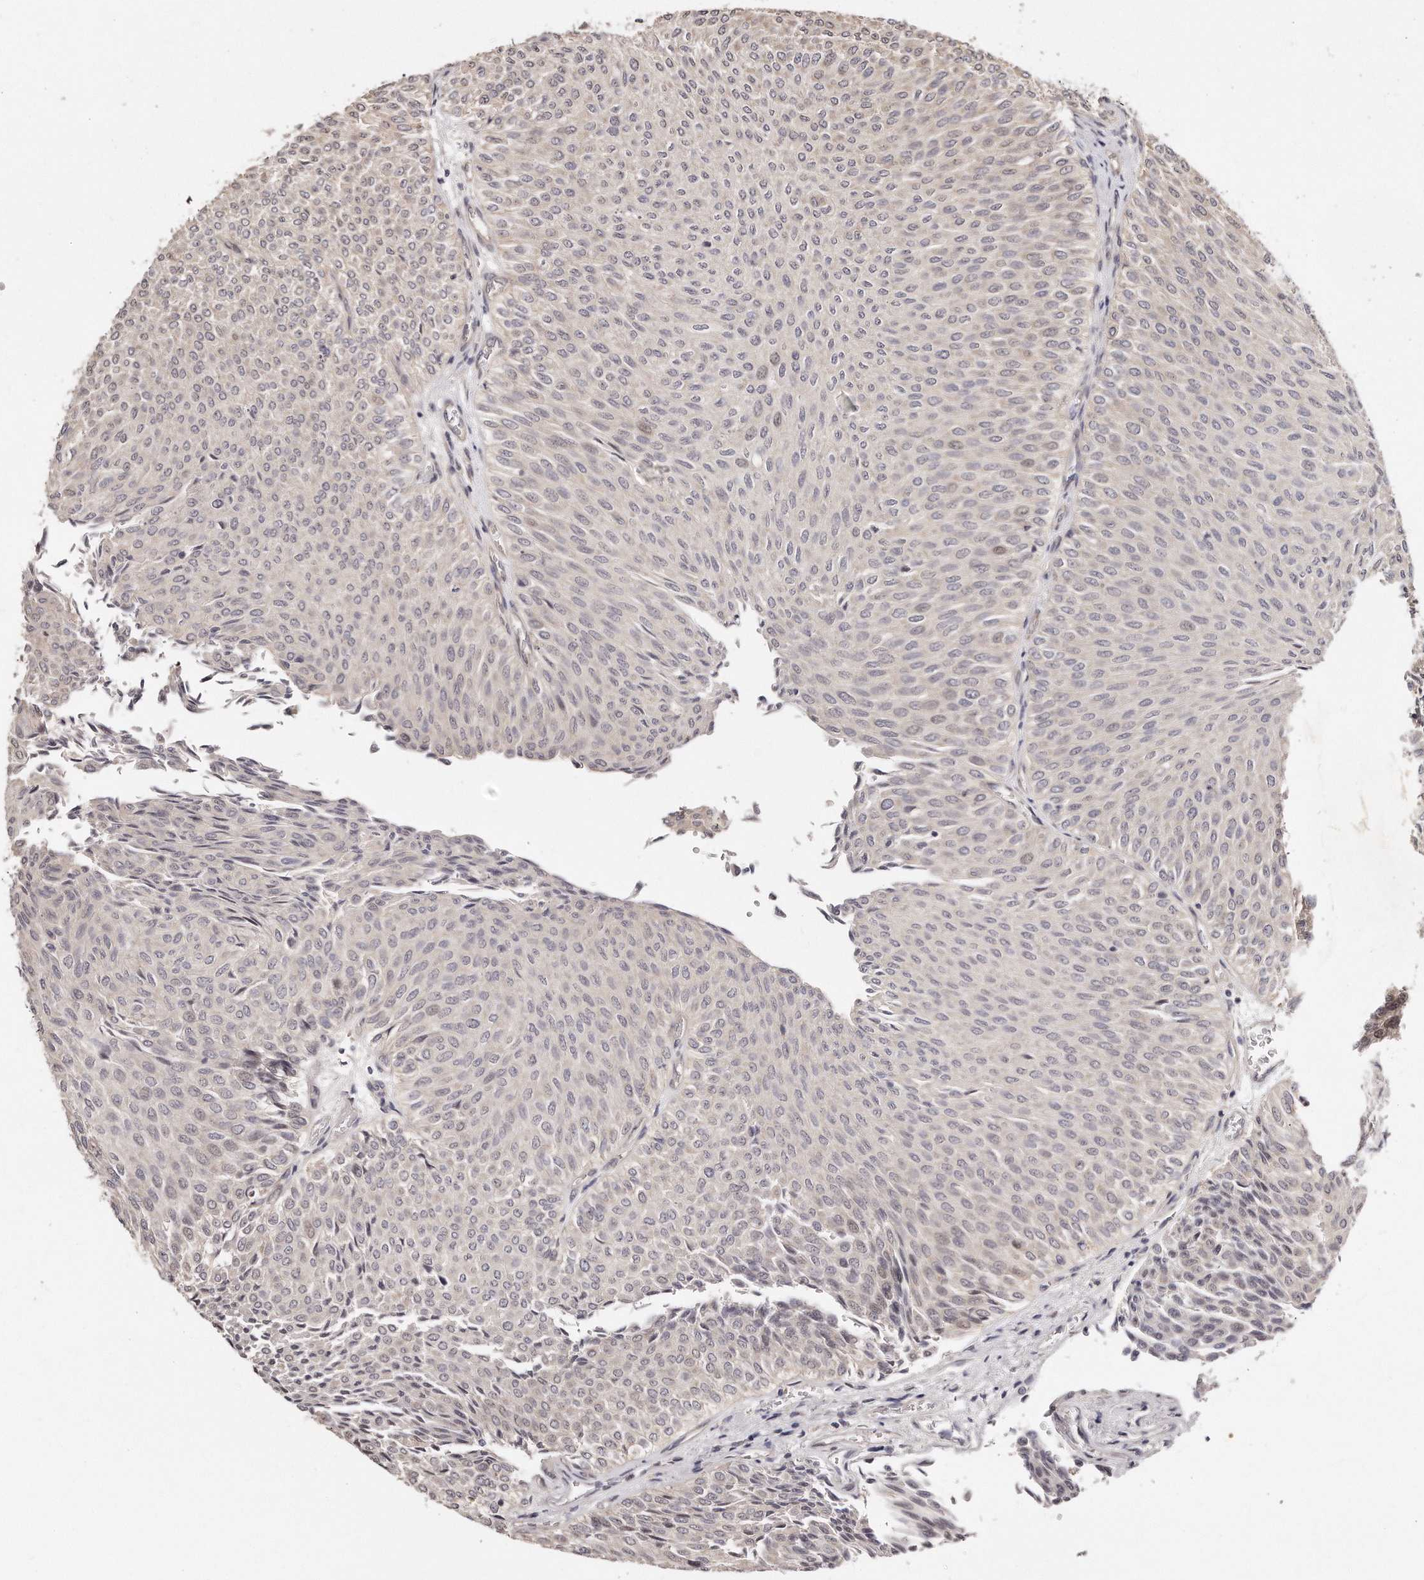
{"staining": {"intensity": "weak", "quantity": "<25%", "location": "nuclear"}, "tissue": "urothelial cancer", "cell_type": "Tumor cells", "image_type": "cancer", "snomed": [{"axis": "morphology", "description": "Urothelial carcinoma, Low grade"}, {"axis": "topography", "description": "Urinary bladder"}], "caption": "The image reveals no staining of tumor cells in low-grade urothelial carcinoma. (Brightfield microscopy of DAB (3,3'-diaminobenzidine) immunohistochemistry at high magnification).", "gene": "CASZ1", "patient": {"sex": "male", "age": 78}}